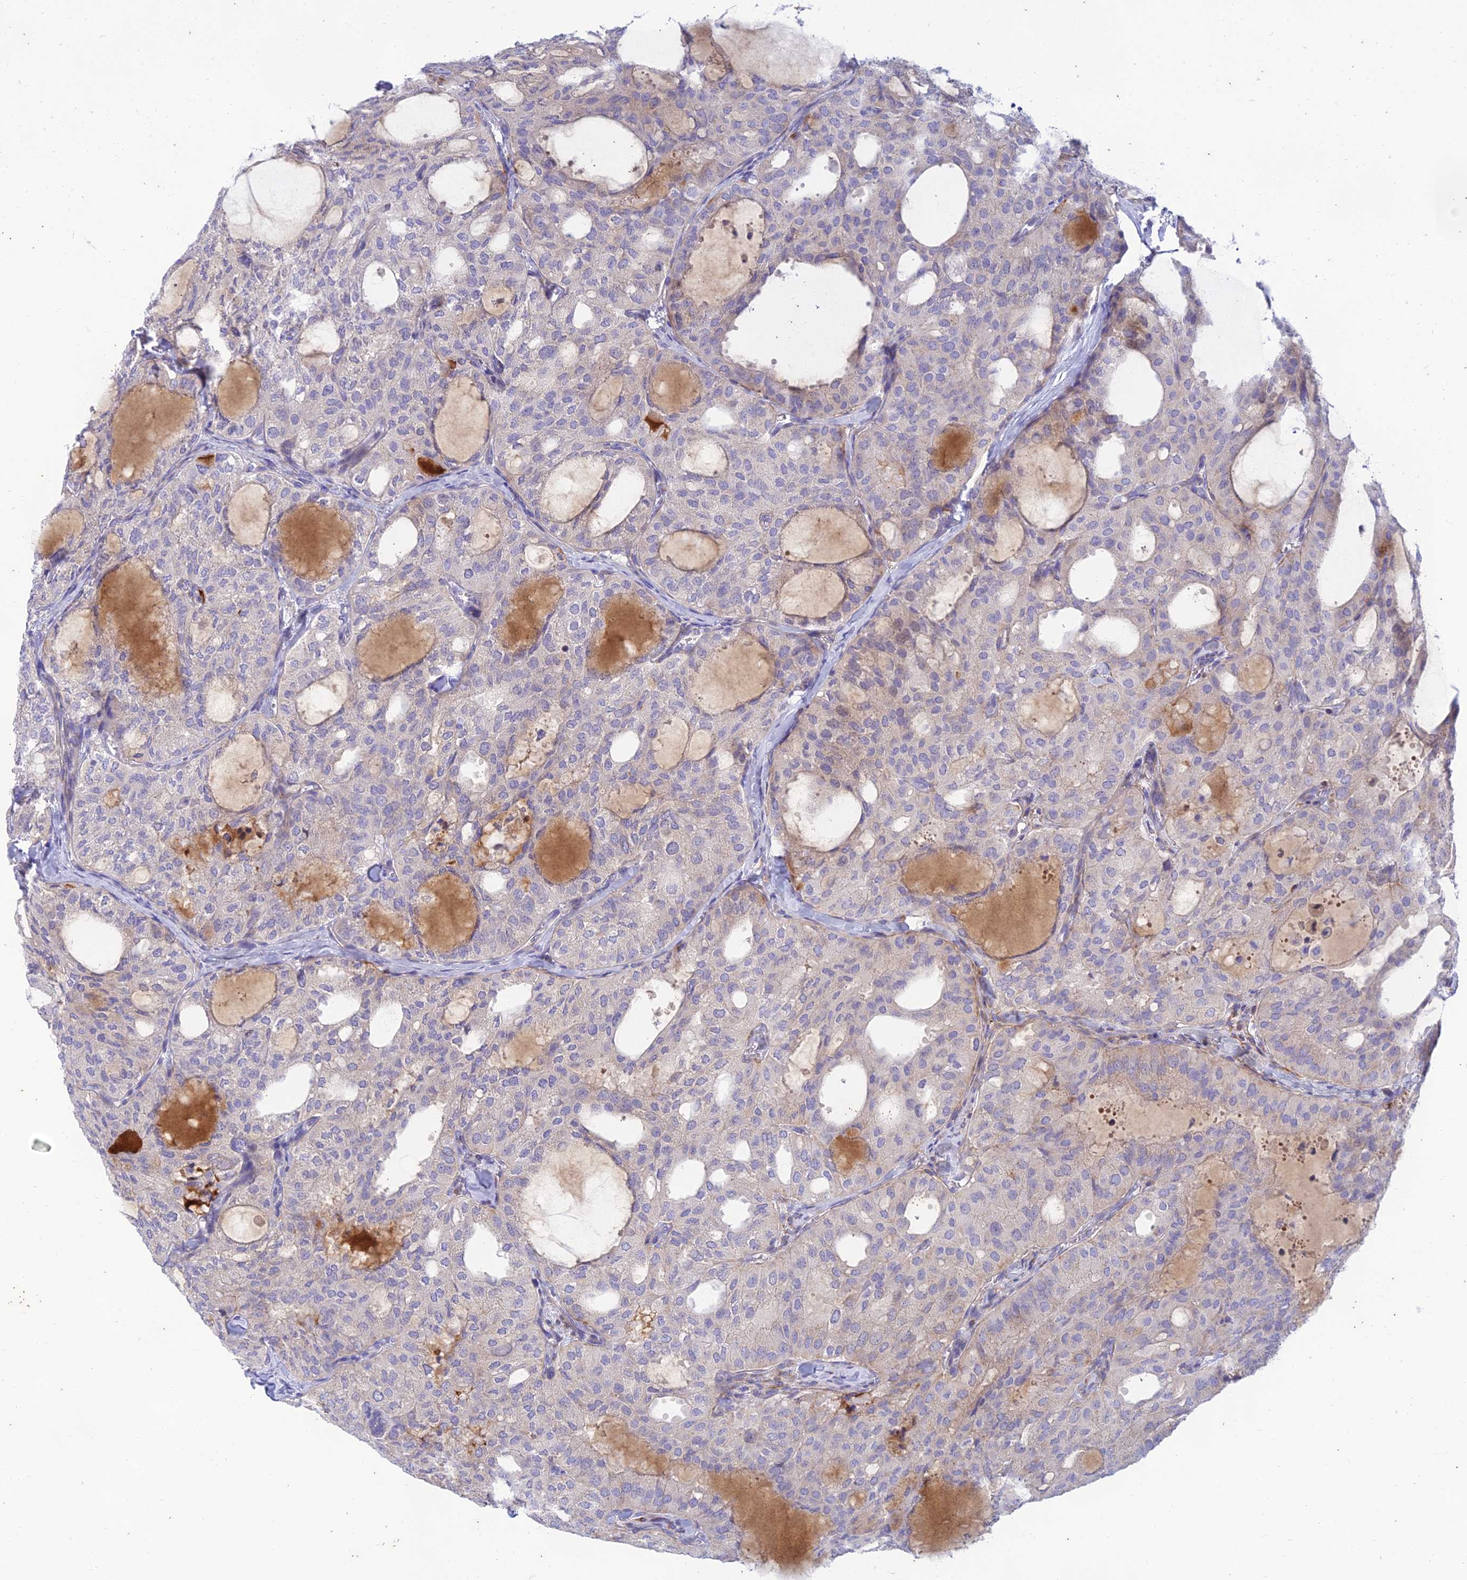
{"staining": {"intensity": "negative", "quantity": "none", "location": "none"}, "tissue": "thyroid cancer", "cell_type": "Tumor cells", "image_type": "cancer", "snomed": [{"axis": "morphology", "description": "Follicular adenoma carcinoma, NOS"}, {"axis": "topography", "description": "Thyroid gland"}], "caption": "Histopathology image shows no significant protein staining in tumor cells of thyroid cancer.", "gene": "PTCD2", "patient": {"sex": "male", "age": 75}}